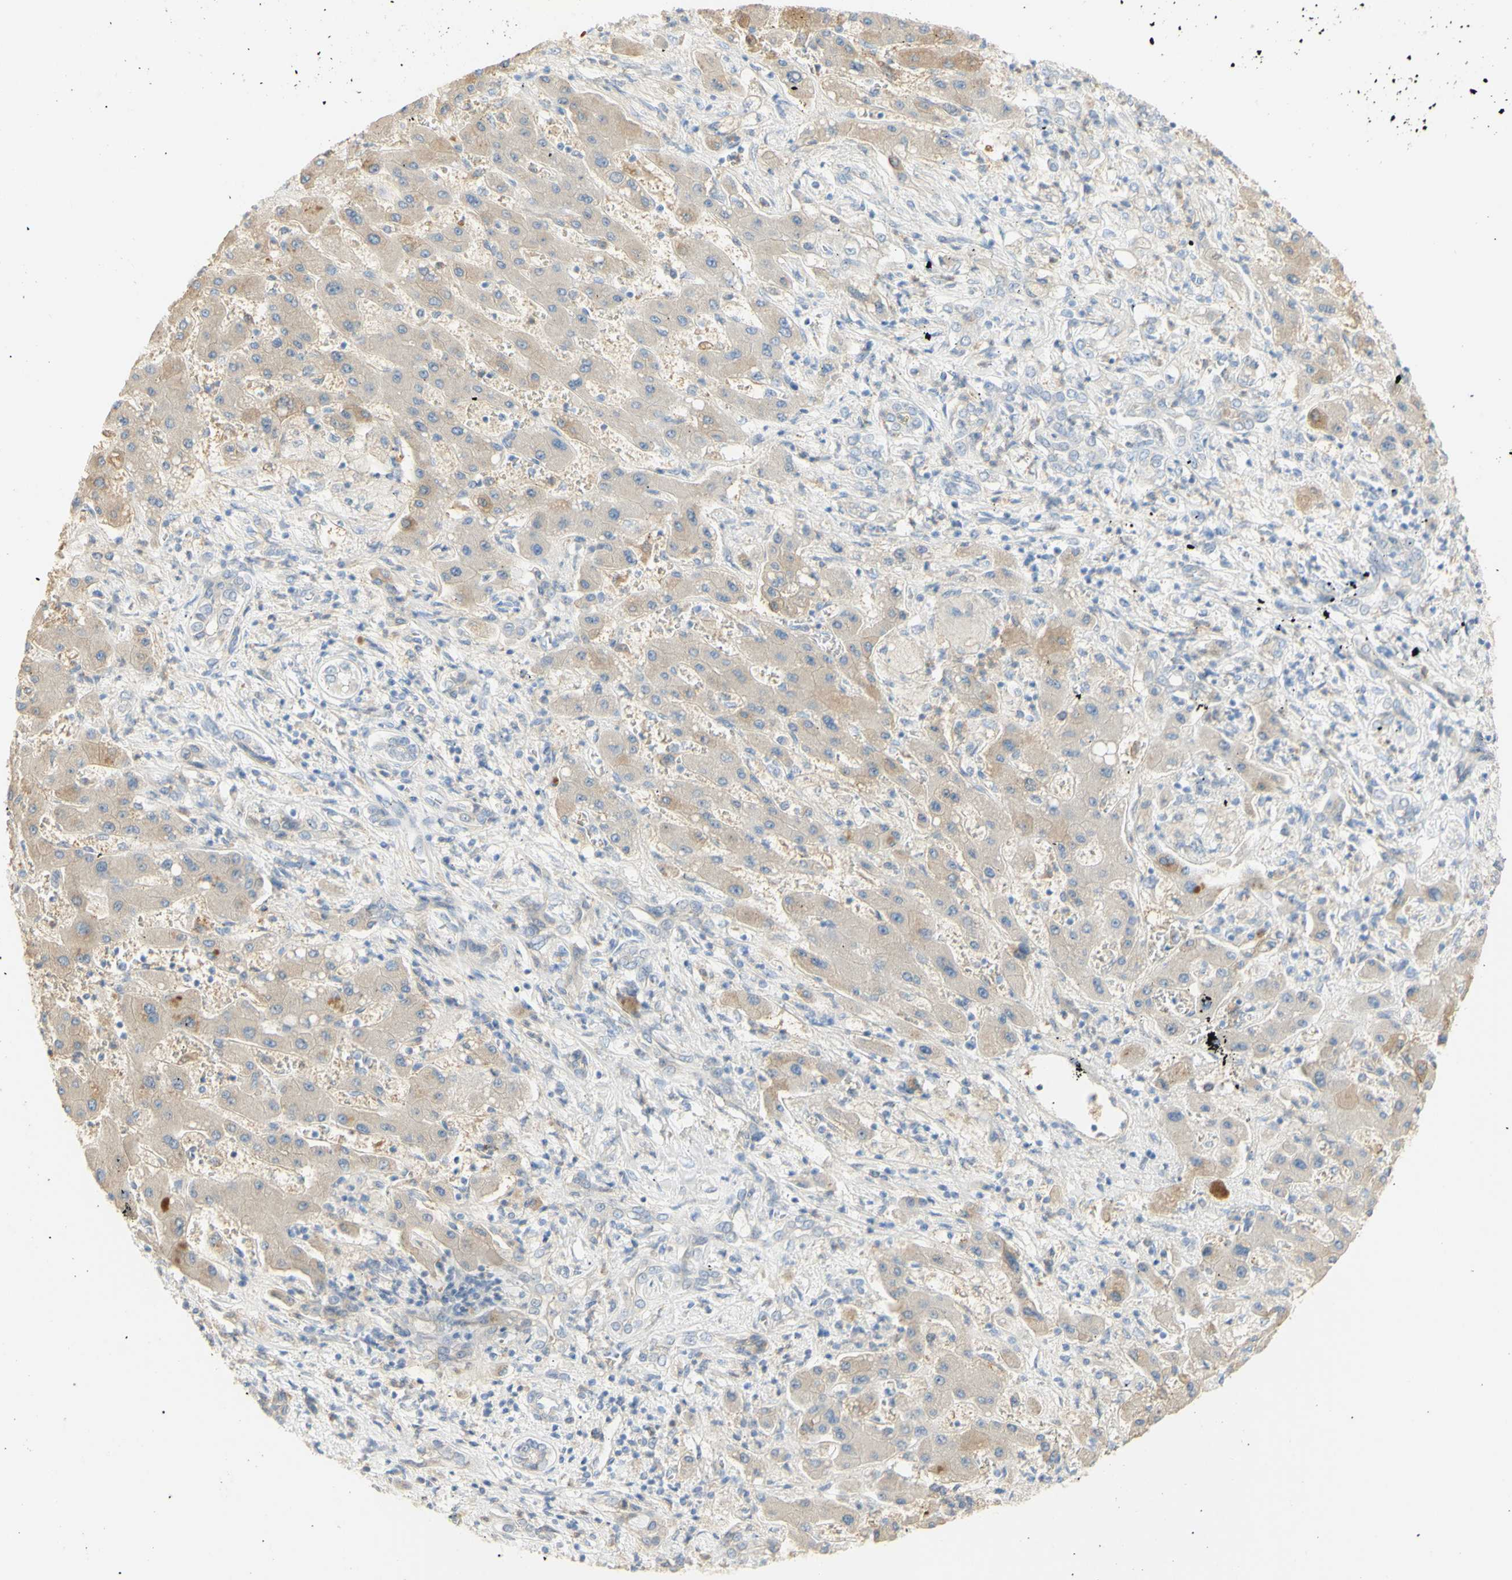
{"staining": {"intensity": "weak", "quantity": "25%-75%", "location": "cytoplasmic/membranous"}, "tissue": "liver cancer", "cell_type": "Tumor cells", "image_type": "cancer", "snomed": [{"axis": "morphology", "description": "Cholangiocarcinoma"}, {"axis": "topography", "description": "Liver"}], "caption": "A low amount of weak cytoplasmic/membranous expression is identified in approximately 25%-75% of tumor cells in liver cancer (cholangiocarcinoma) tissue.", "gene": "B4GALNT3", "patient": {"sex": "male", "age": 50}}